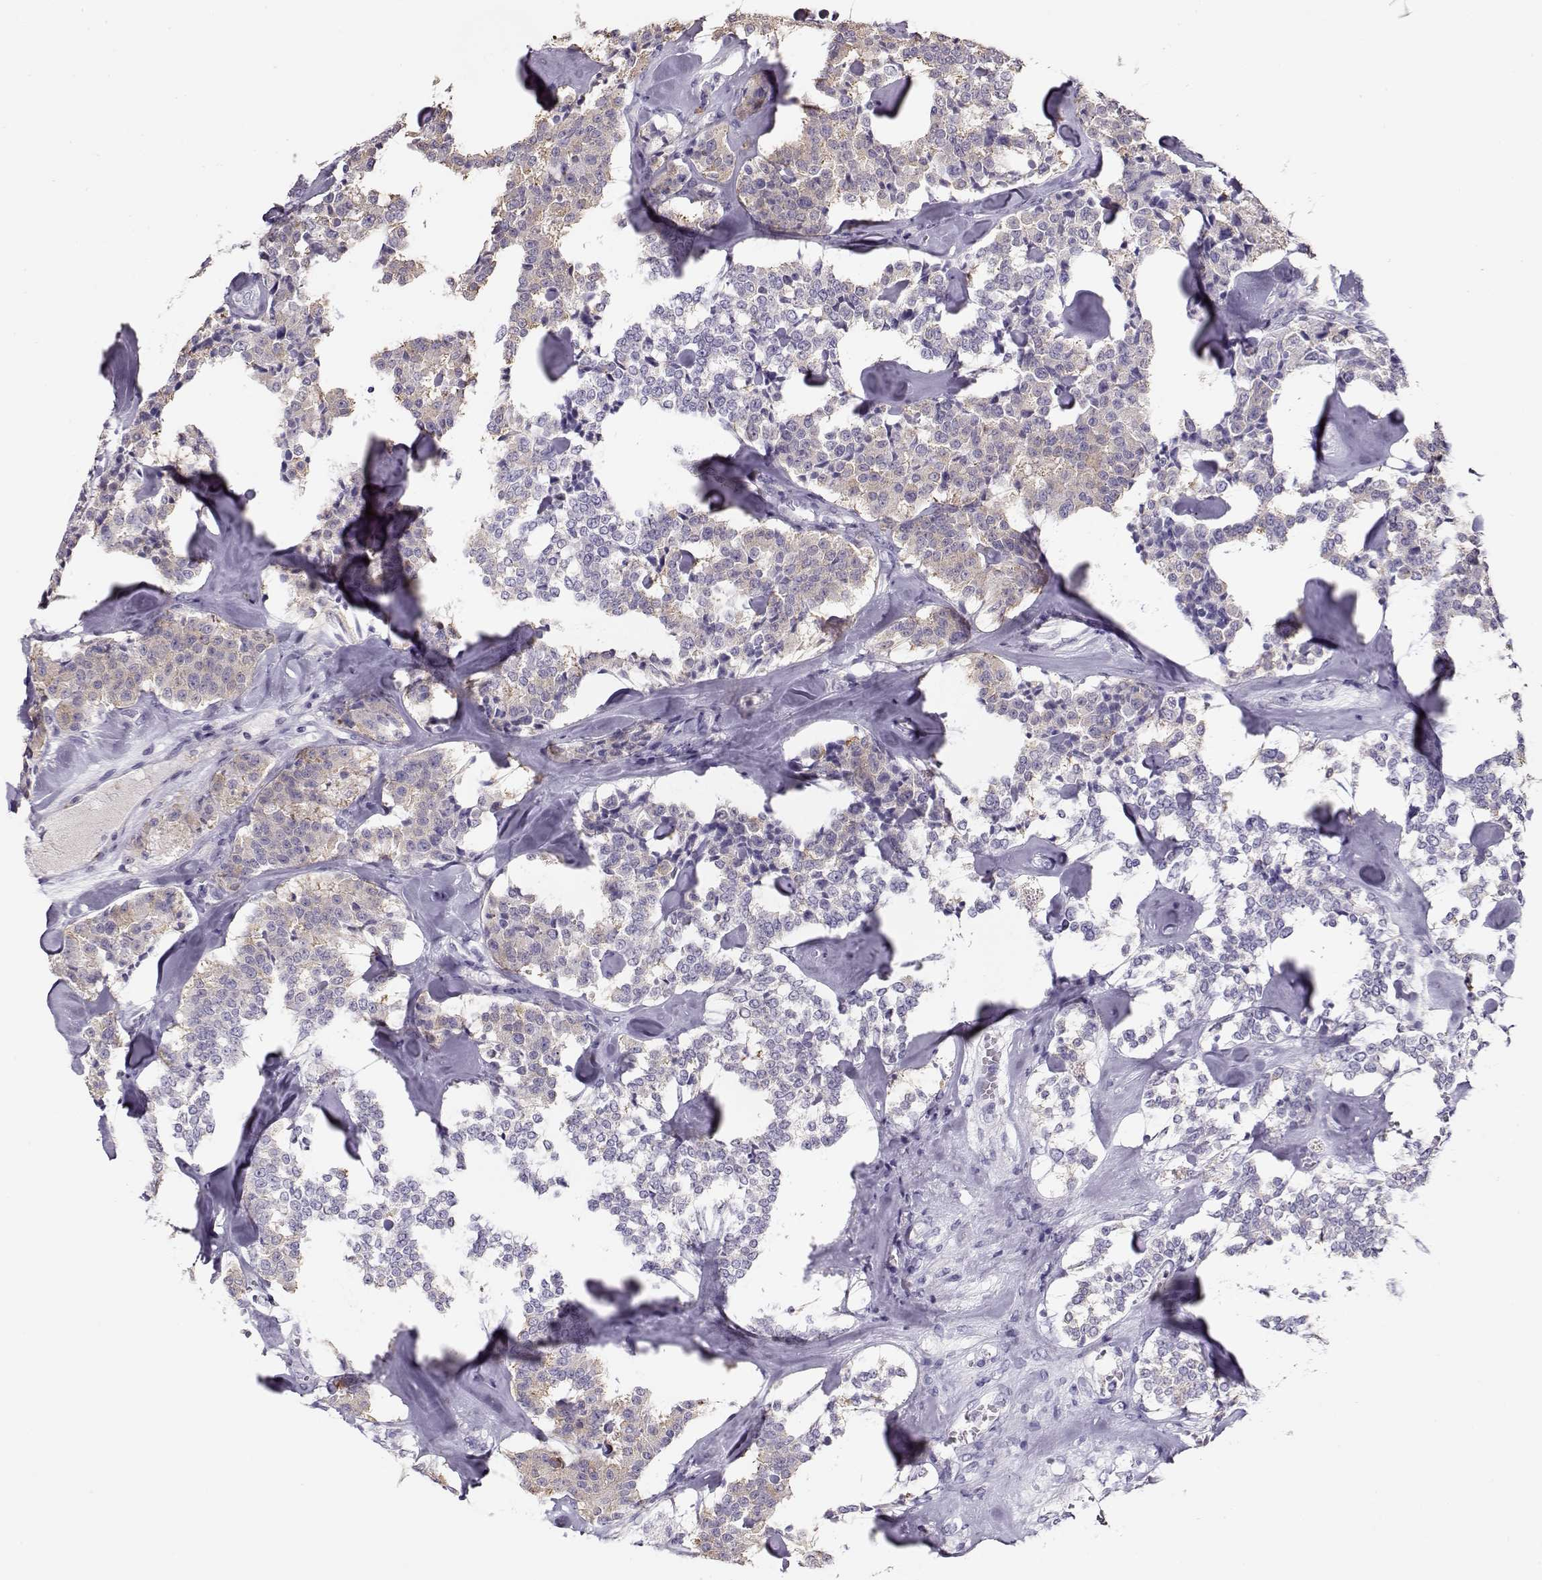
{"staining": {"intensity": "weak", "quantity": "<25%", "location": "cytoplasmic/membranous"}, "tissue": "carcinoid", "cell_type": "Tumor cells", "image_type": "cancer", "snomed": [{"axis": "morphology", "description": "Carcinoid, malignant, NOS"}, {"axis": "topography", "description": "Pancreas"}], "caption": "IHC of malignant carcinoid demonstrates no expression in tumor cells.", "gene": "RBM44", "patient": {"sex": "male", "age": 41}}